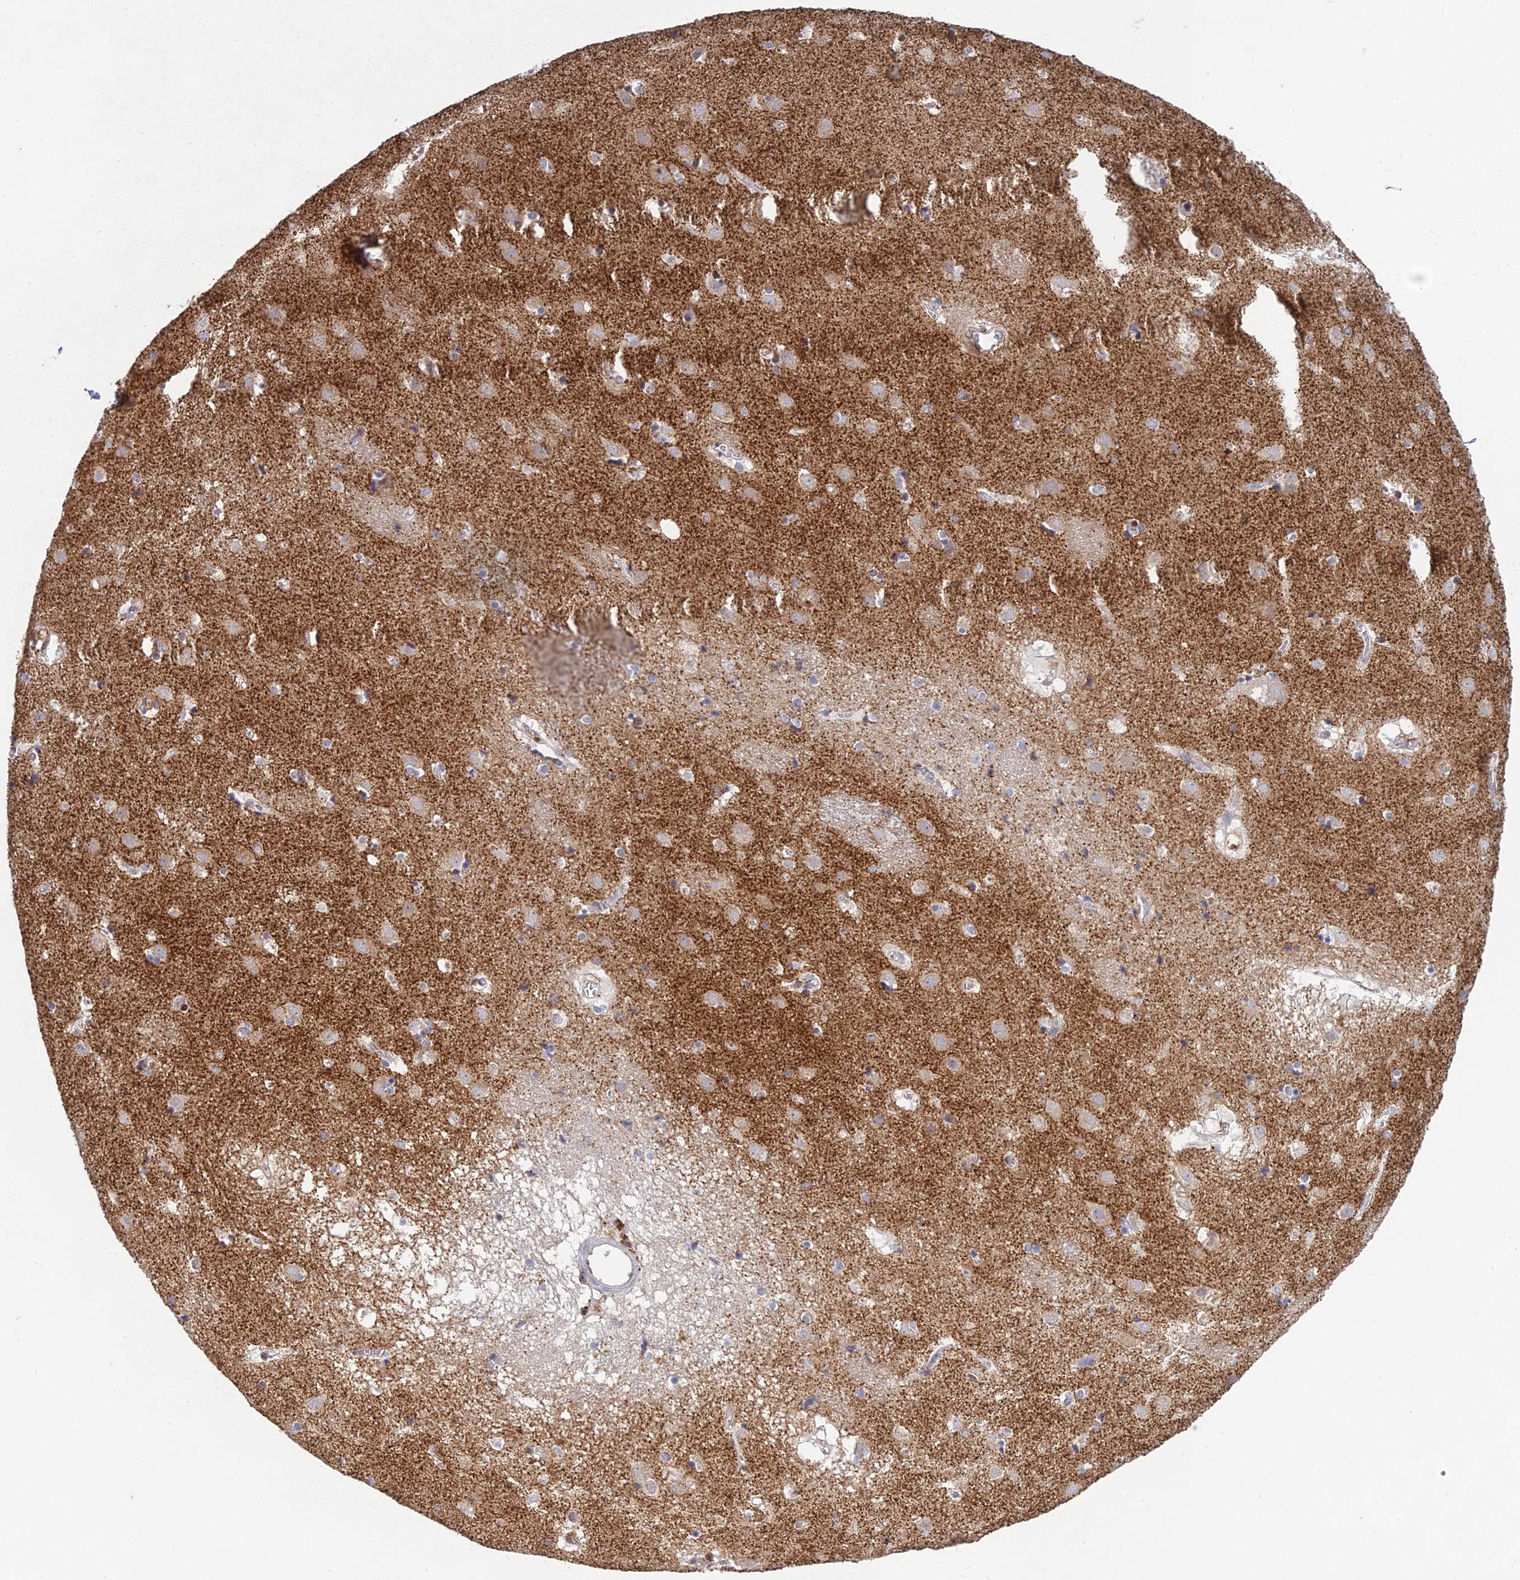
{"staining": {"intensity": "negative", "quantity": "none", "location": "none"}, "tissue": "caudate", "cell_type": "Glial cells", "image_type": "normal", "snomed": [{"axis": "morphology", "description": "Normal tissue, NOS"}, {"axis": "topography", "description": "Lateral ventricle wall"}], "caption": "Caudate stained for a protein using immunohistochemistry displays no staining glial cells.", "gene": "FOXS1", "patient": {"sex": "male", "age": 70}}